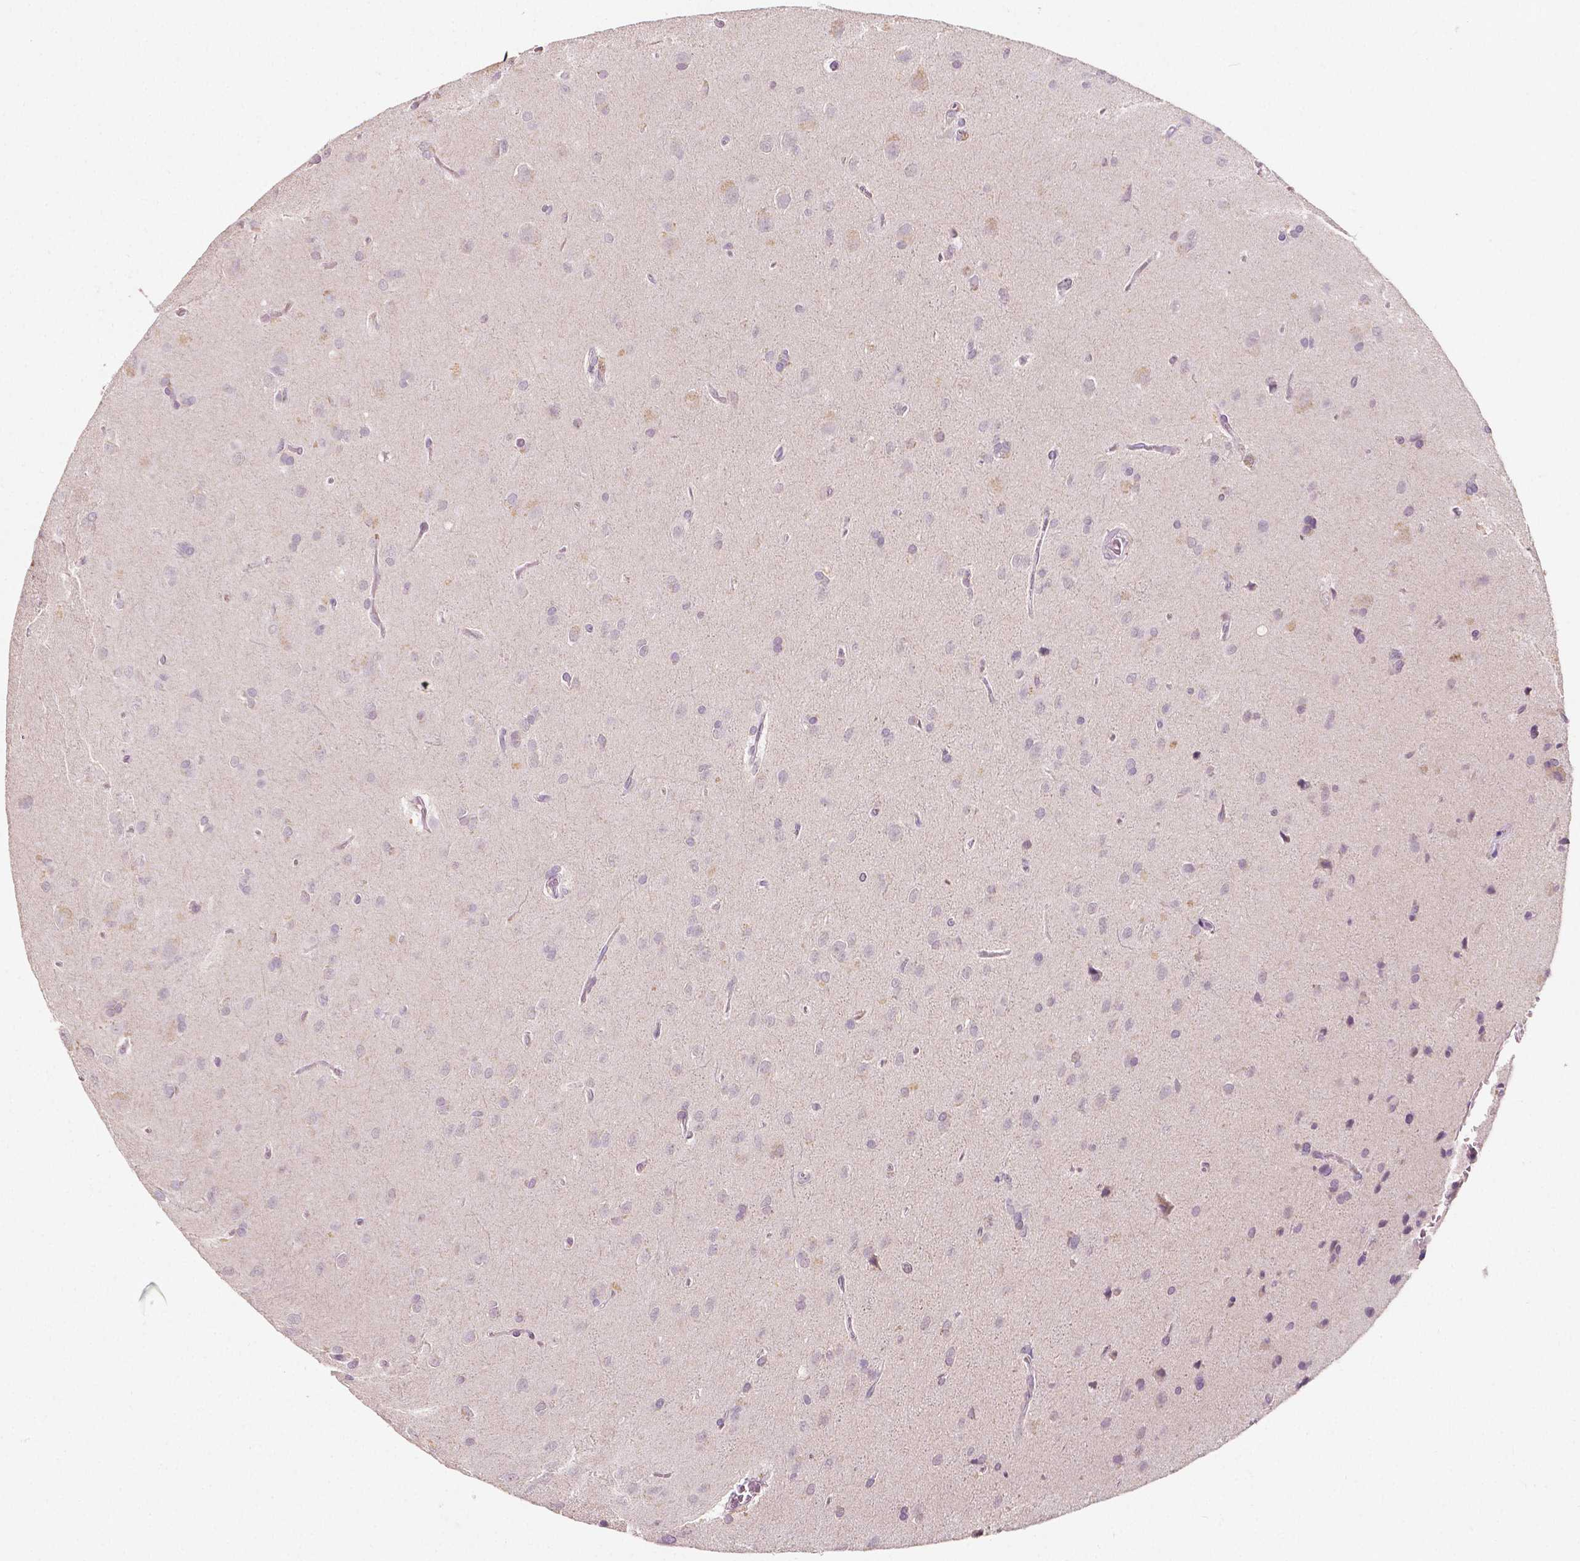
{"staining": {"intensity": "negative", "quantity": "none", "location": "none"}, "tissue": "glioma", "cell_type": "Tumor cells", "image_type": "cancer", "snomed": [{"axis": "morphology", "description": "Glioma, malignant, Low grade"}, {"axis": "topography", "description": "Brain"}], "caption": "The photomicrograph shows no staining of tumor cells in malignant glioma (low-grade).", "gene": "SIRT2", "patient": {"sex": "male", "age": 58}}